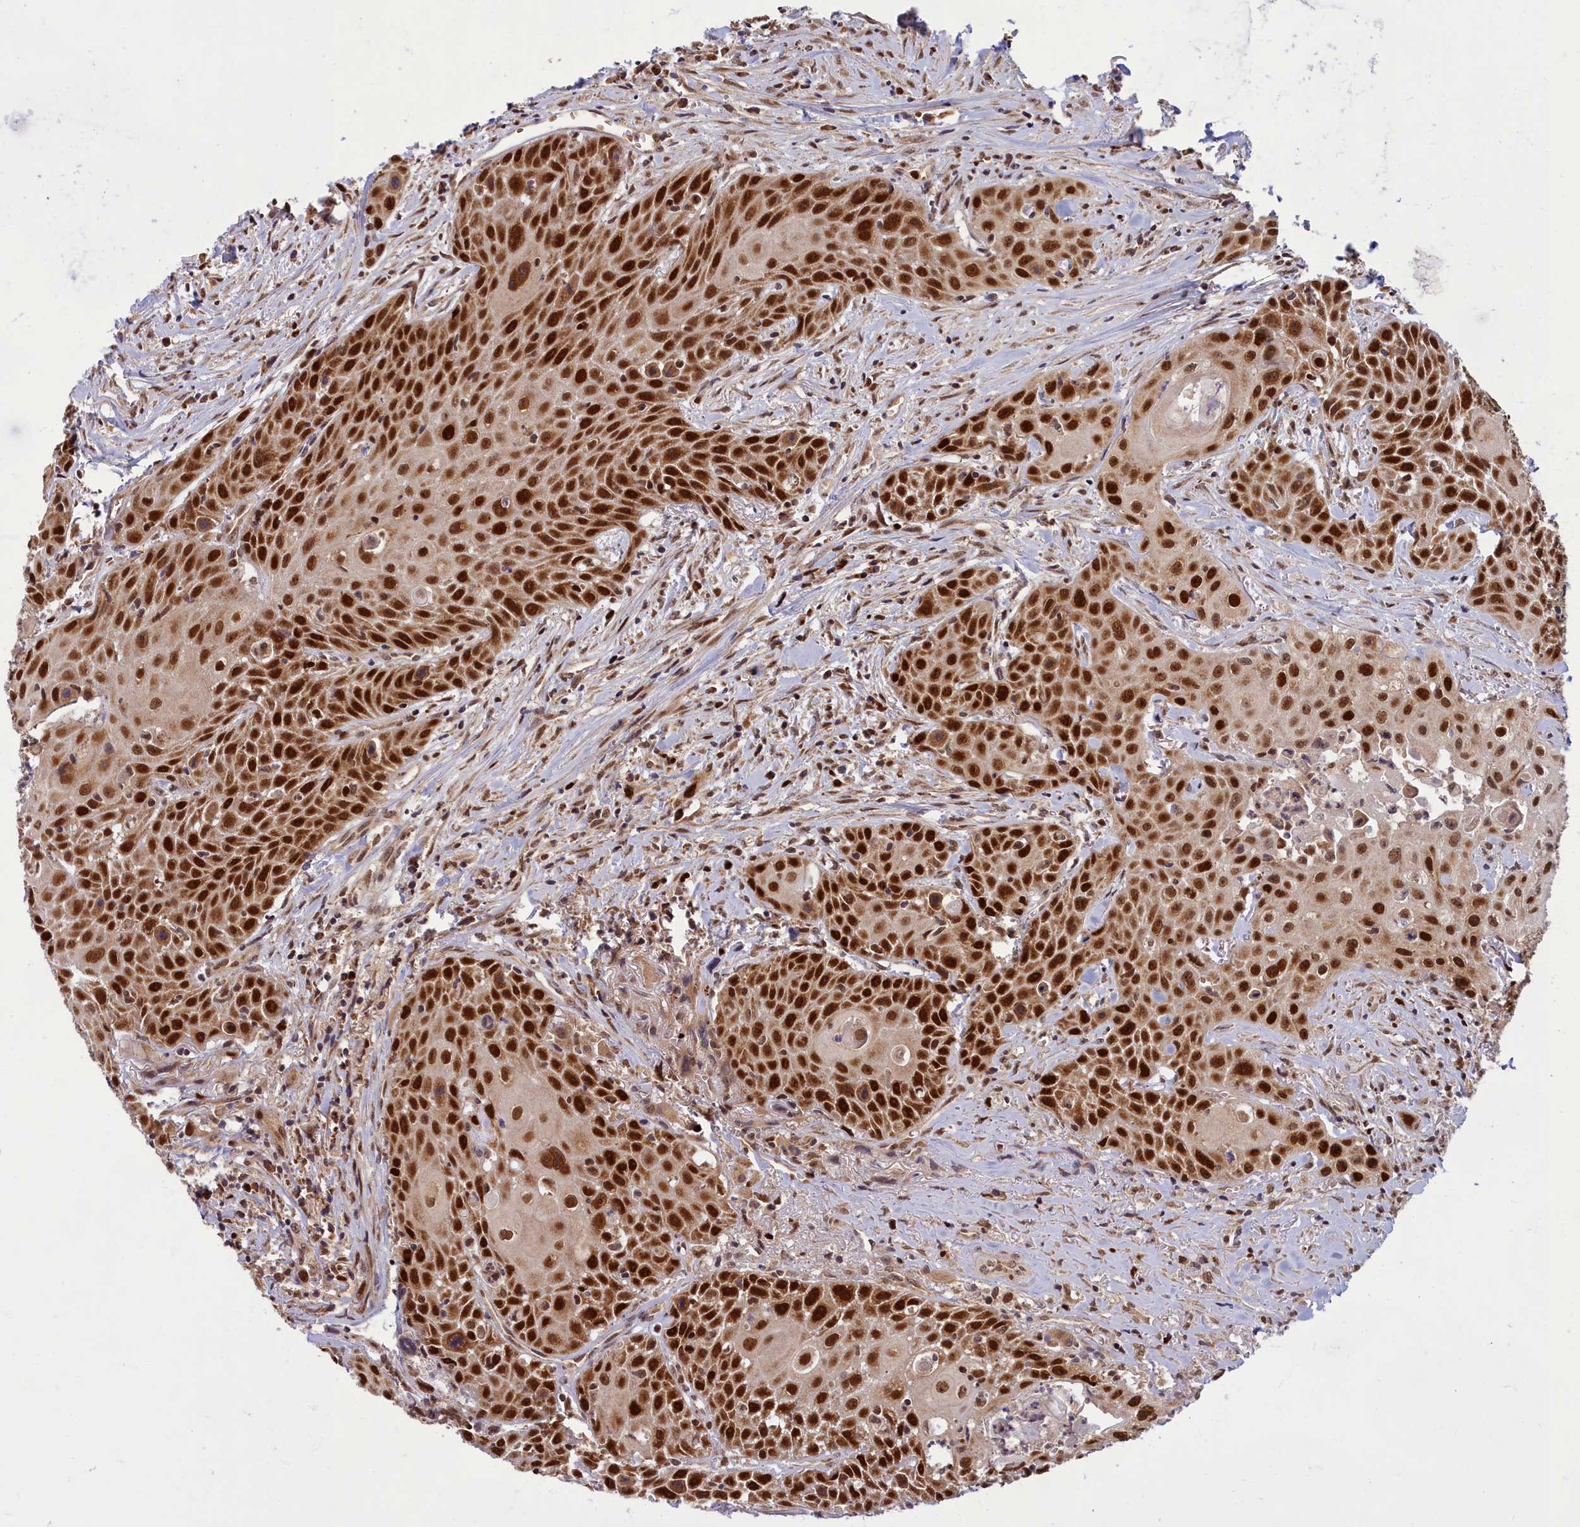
{"staining": {"intensity": "strong", "quantity": ">75%", "location": "nuclear"}, "tissue": "head and neck cancer", "cell_type": "Tumor cells", "image_type": "cancer", "snomed": [{"axis": "morphology", "description": "Squamous cell carcinoma, NOS"}, {"axis": "topography", "description": "Oral tissue"}, {"axis": "topography", "description": "Head-Neck"}], "caption": "Immunohistochemistry of head and neck squamous cell carcinoma reveals high levels of strong nuclear staining in about >75% of tumor cells.", "gene": "EARS2", "patient": {"sex": "female", "age": 82}}